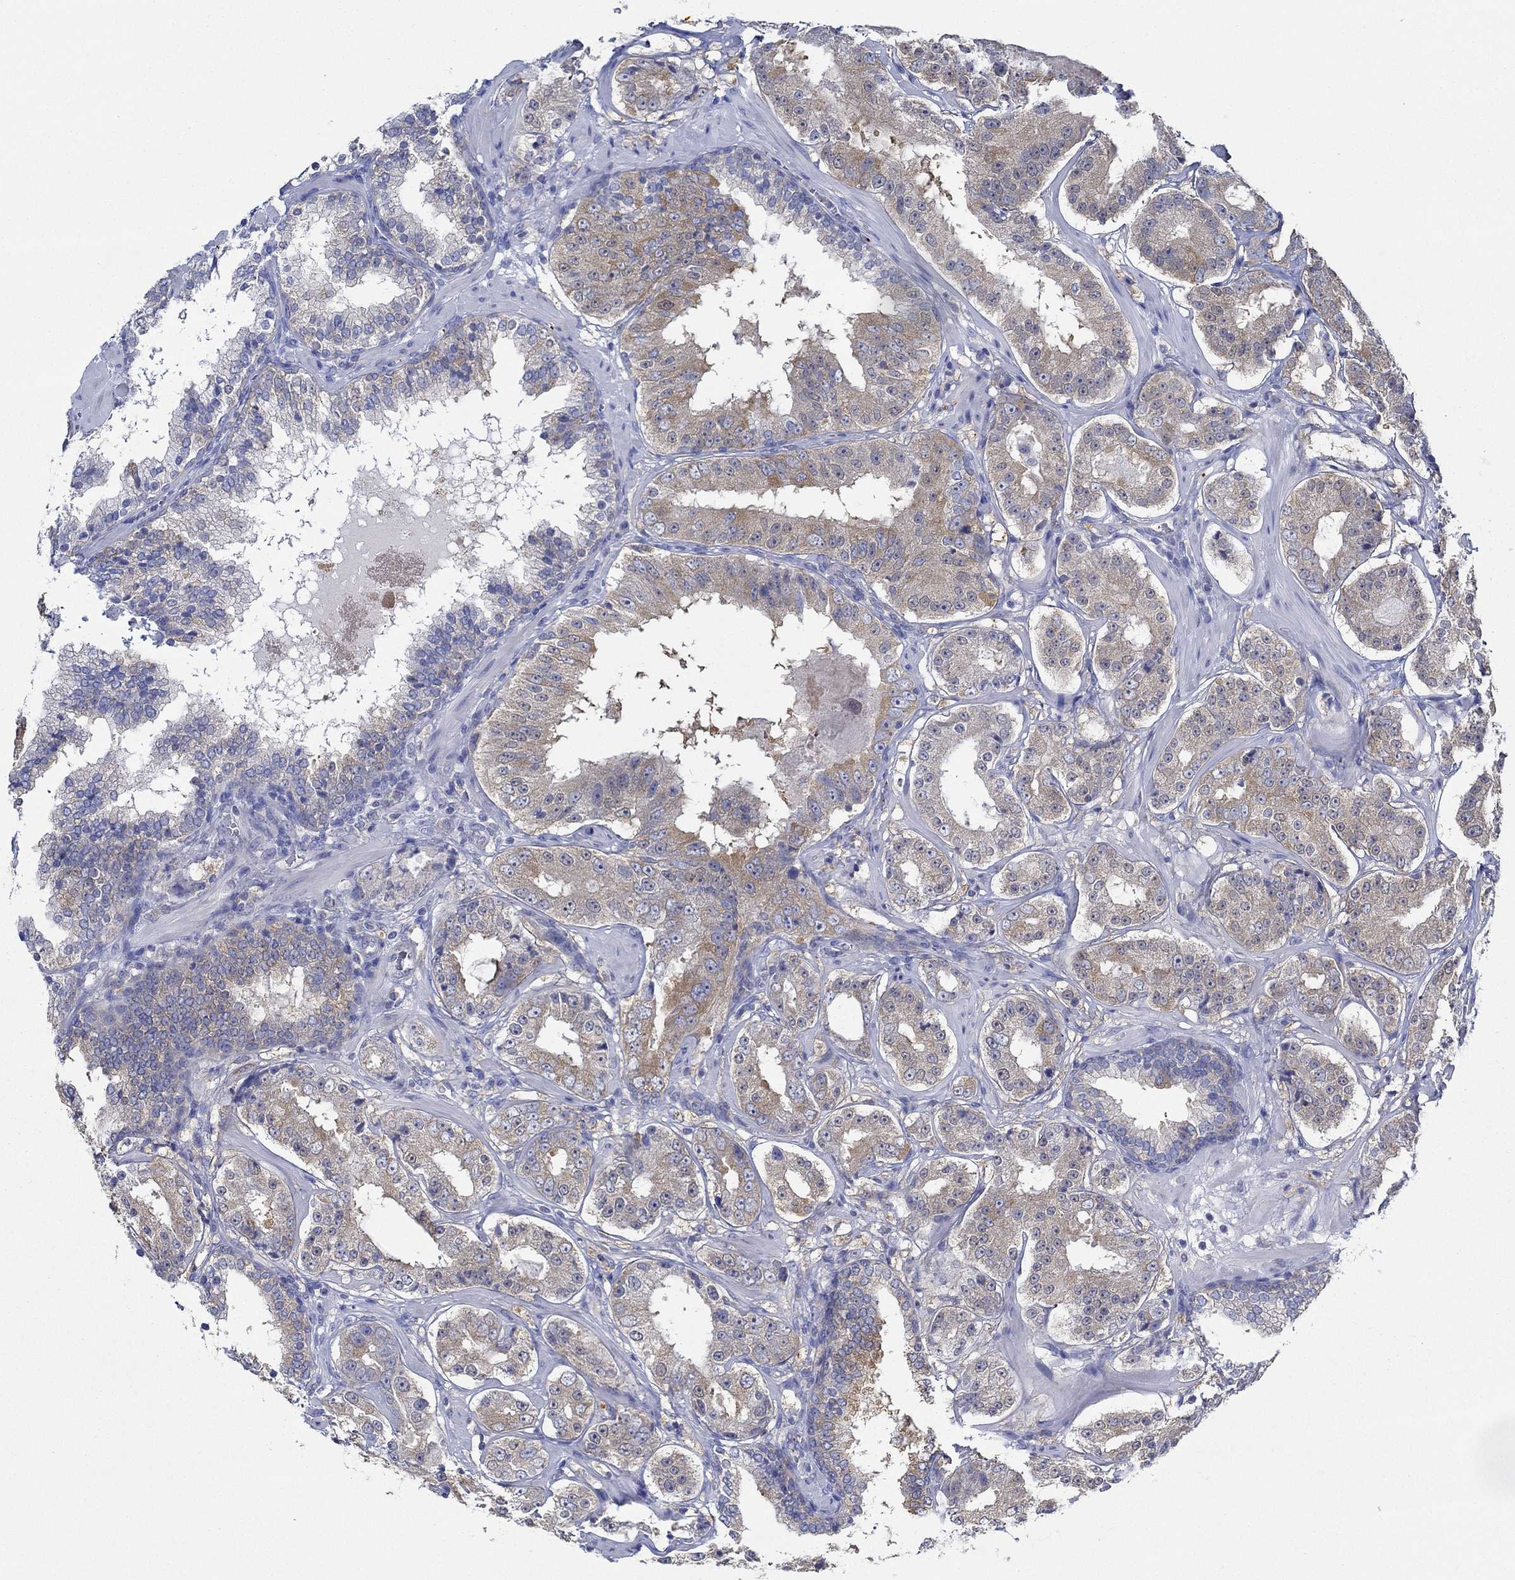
{"staining": {"intensity": "moderate", "quantity": "<25%", "location": "cytoplasmic/membranous"}, "tissue": "prostate cancer", "cell_type": "Tumor cells", "image_type": "cancer", "snomed": [{"axis": "morphology", "description": "Adenocarcinoma, Low grade"}, {"axis": "topography", "description": "Prostate"}], "caption": "Adenocarcinoma (low-grade) (prostate) stained for a protein displays moderate cytoplasmic/membranous positivity in tumor cells. (DAB (3,3'-diaminobenzidine) IHC, brown staining for protein, blue staining for nuclei).", "gene": "SLC27A3", "patient": {"sex": "male", "age": 60}}